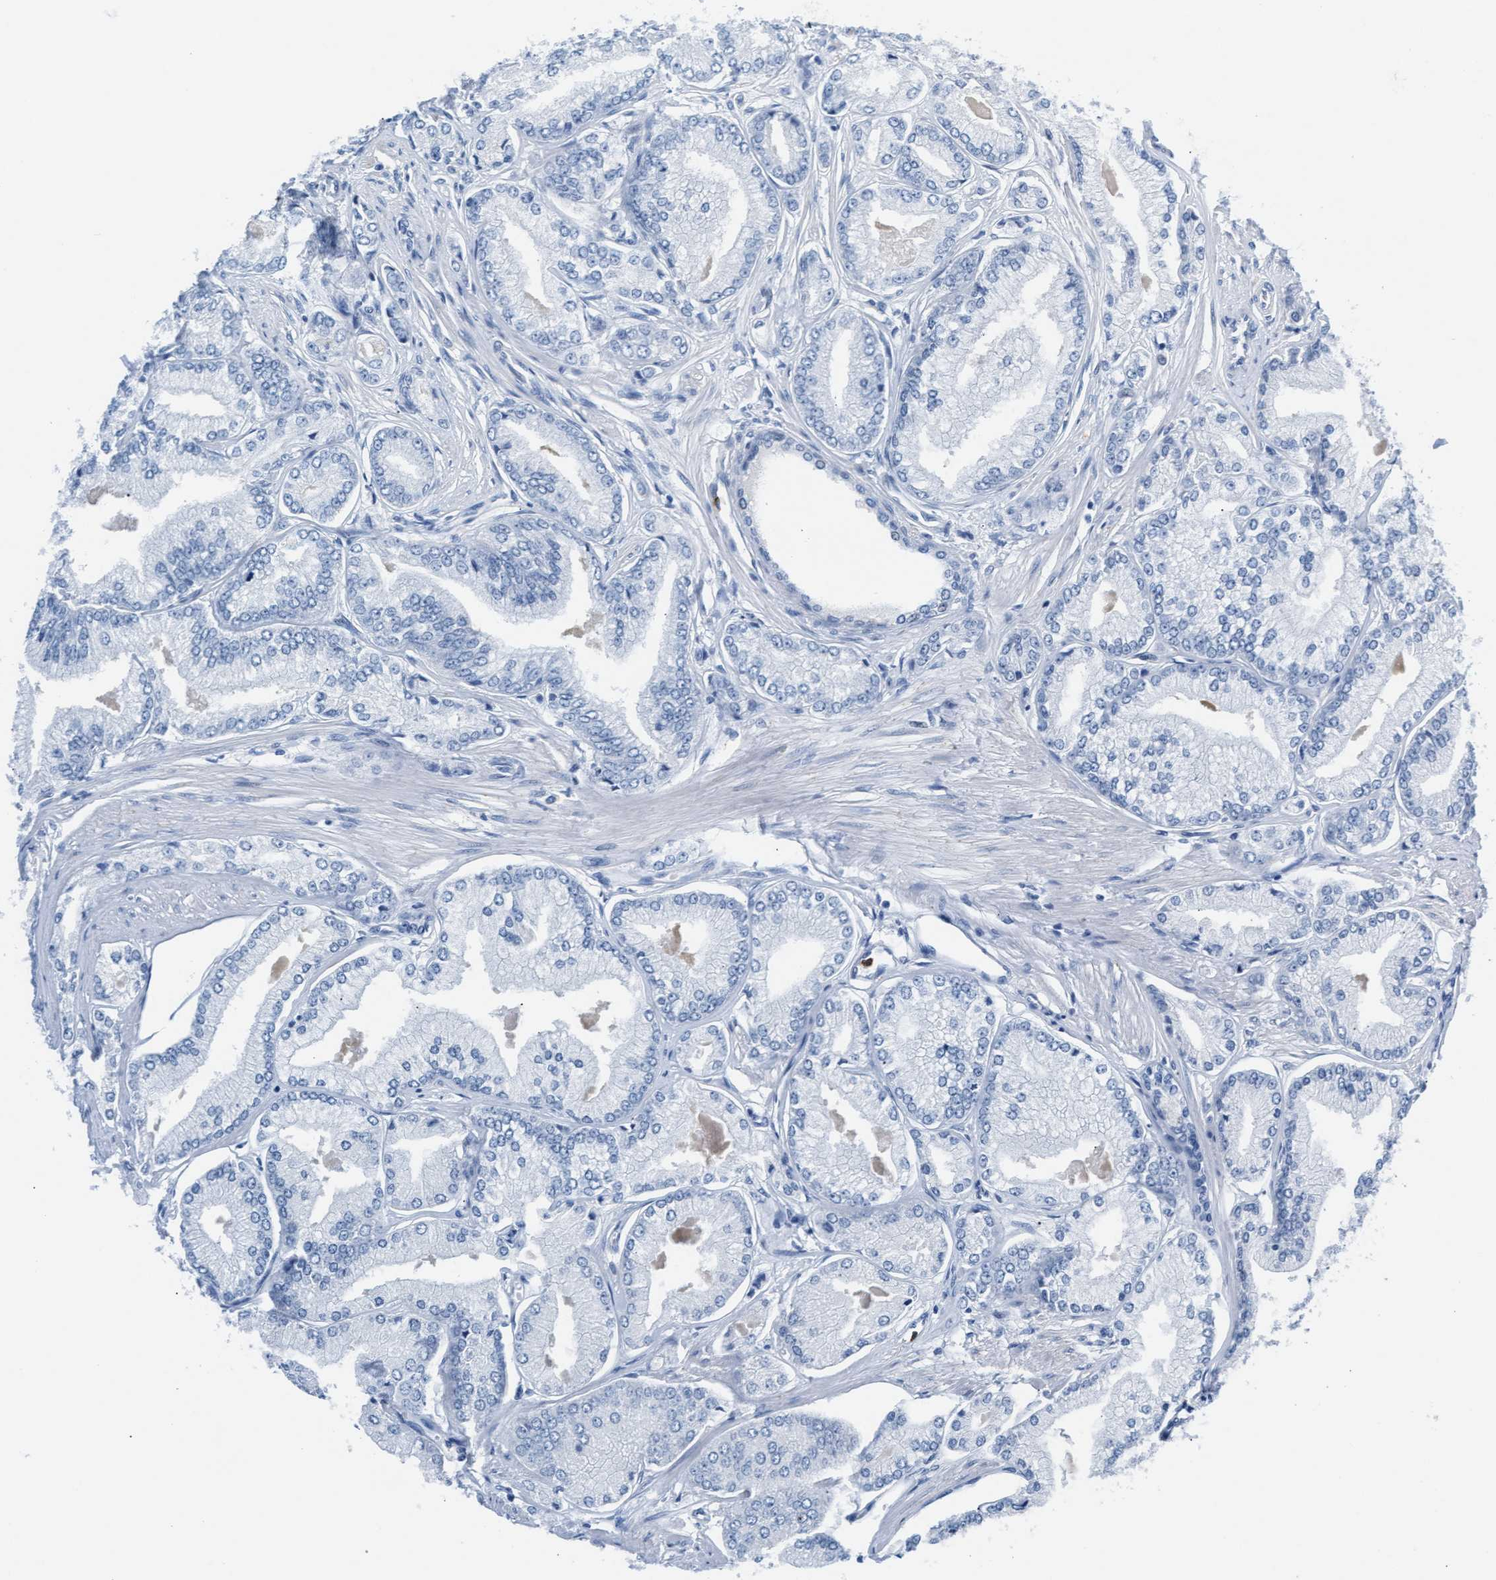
{"staining": {"intensity": "negative", "quantity": "none", "location": "none"}, "tissue": "prostate cancer", "cell_type": "Tumor cells", "image_type": "cancer", "snomed": [{"axis": "morphology", "description": "Adenocarcinoma, Low grade"}, {"axis": "topography", "description": "Prostate"}], "caption": "Prostate cancer (low-grade adenocarcinoma) stained for a protein using IHC exhibits no expression tumor cells.", "gene": "MMP8", "patient": {"sex": "male", "age": 52}}